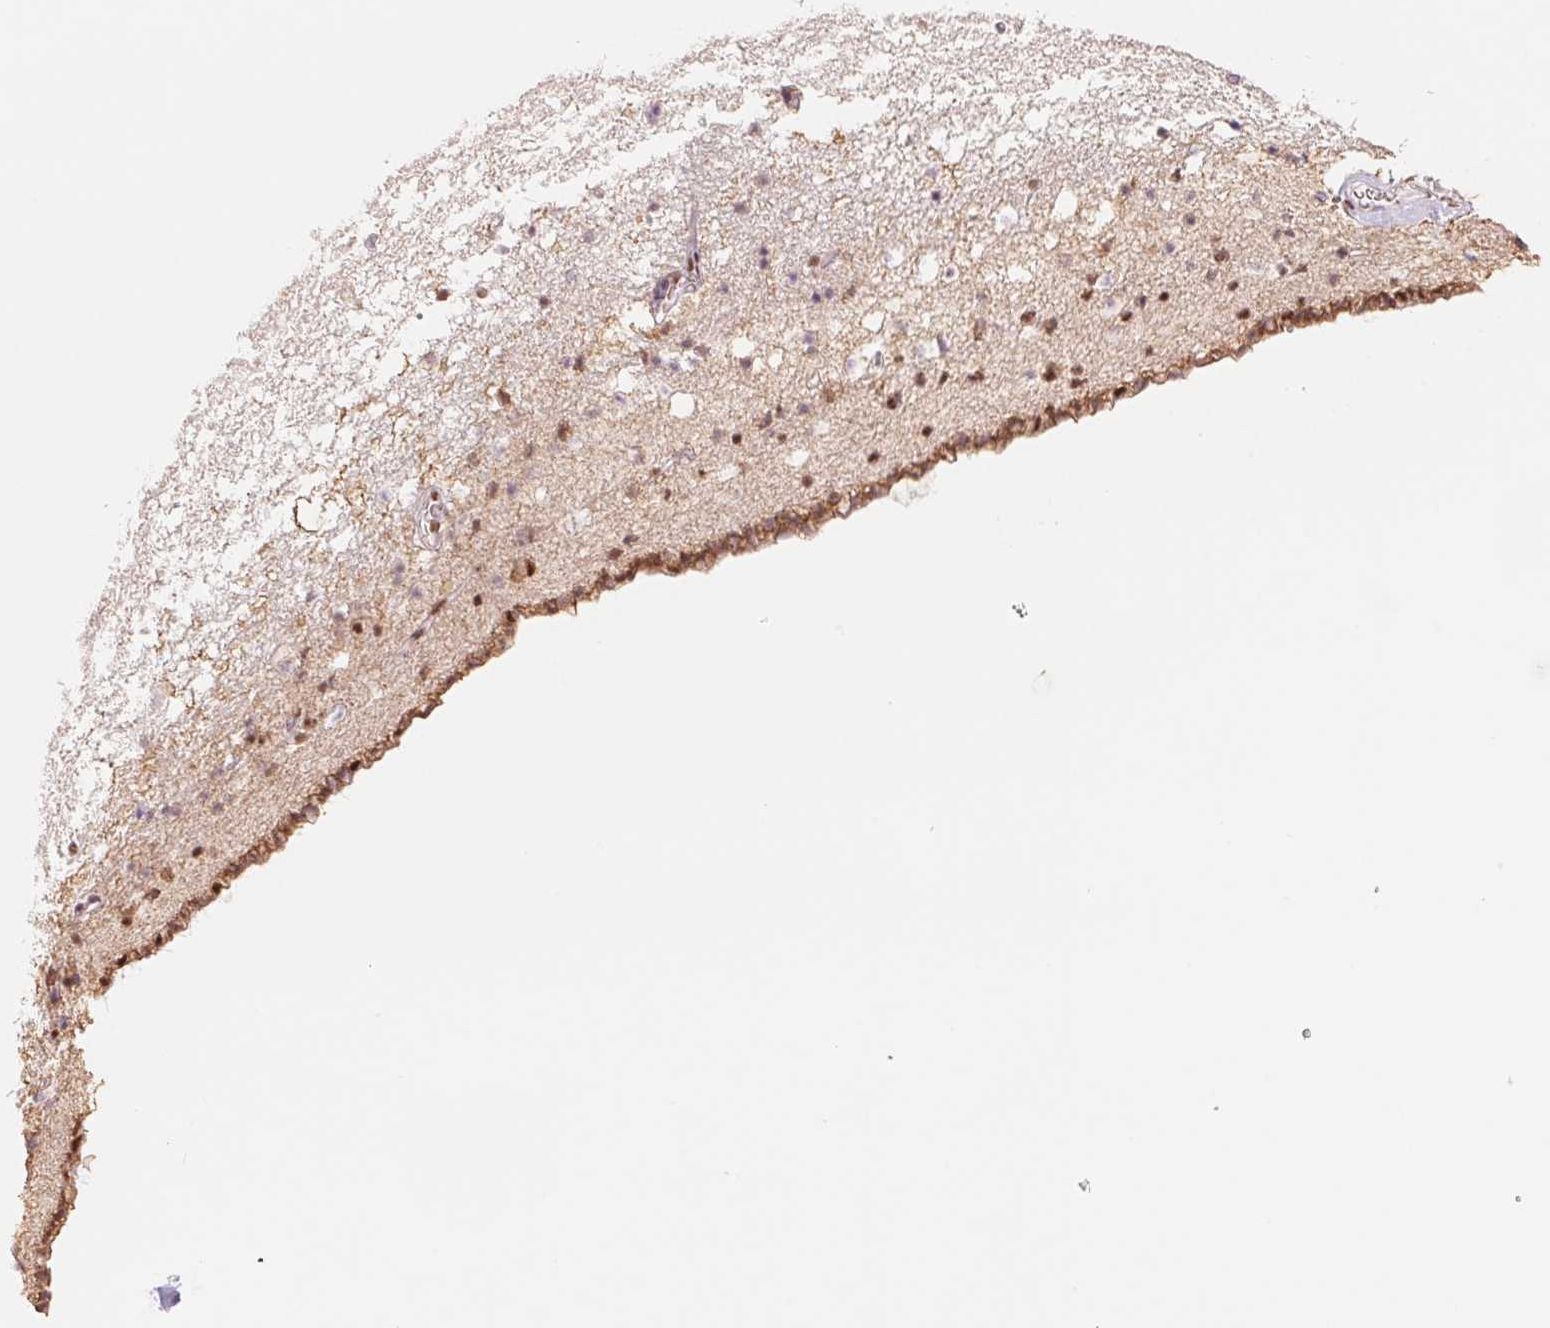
{"staining": {"intensity": "moderate", "quantity": "<25%", "location": "nuclear"}, "tissue": "caudate", "cell_type": "Glial cells", "image_type": "normal", "snomed": [{"axis": "morphology", "description": "Normal tissue, NOS"}, {"axis": "topography", "description": "Lateral ventricle wall"}], "caption": "Protein staining of normal caudate shows moderate nuclear positivity in about <25% of glial cells.", "gene": "SREK1", "patient": {"sex": "female", "age": 42}}